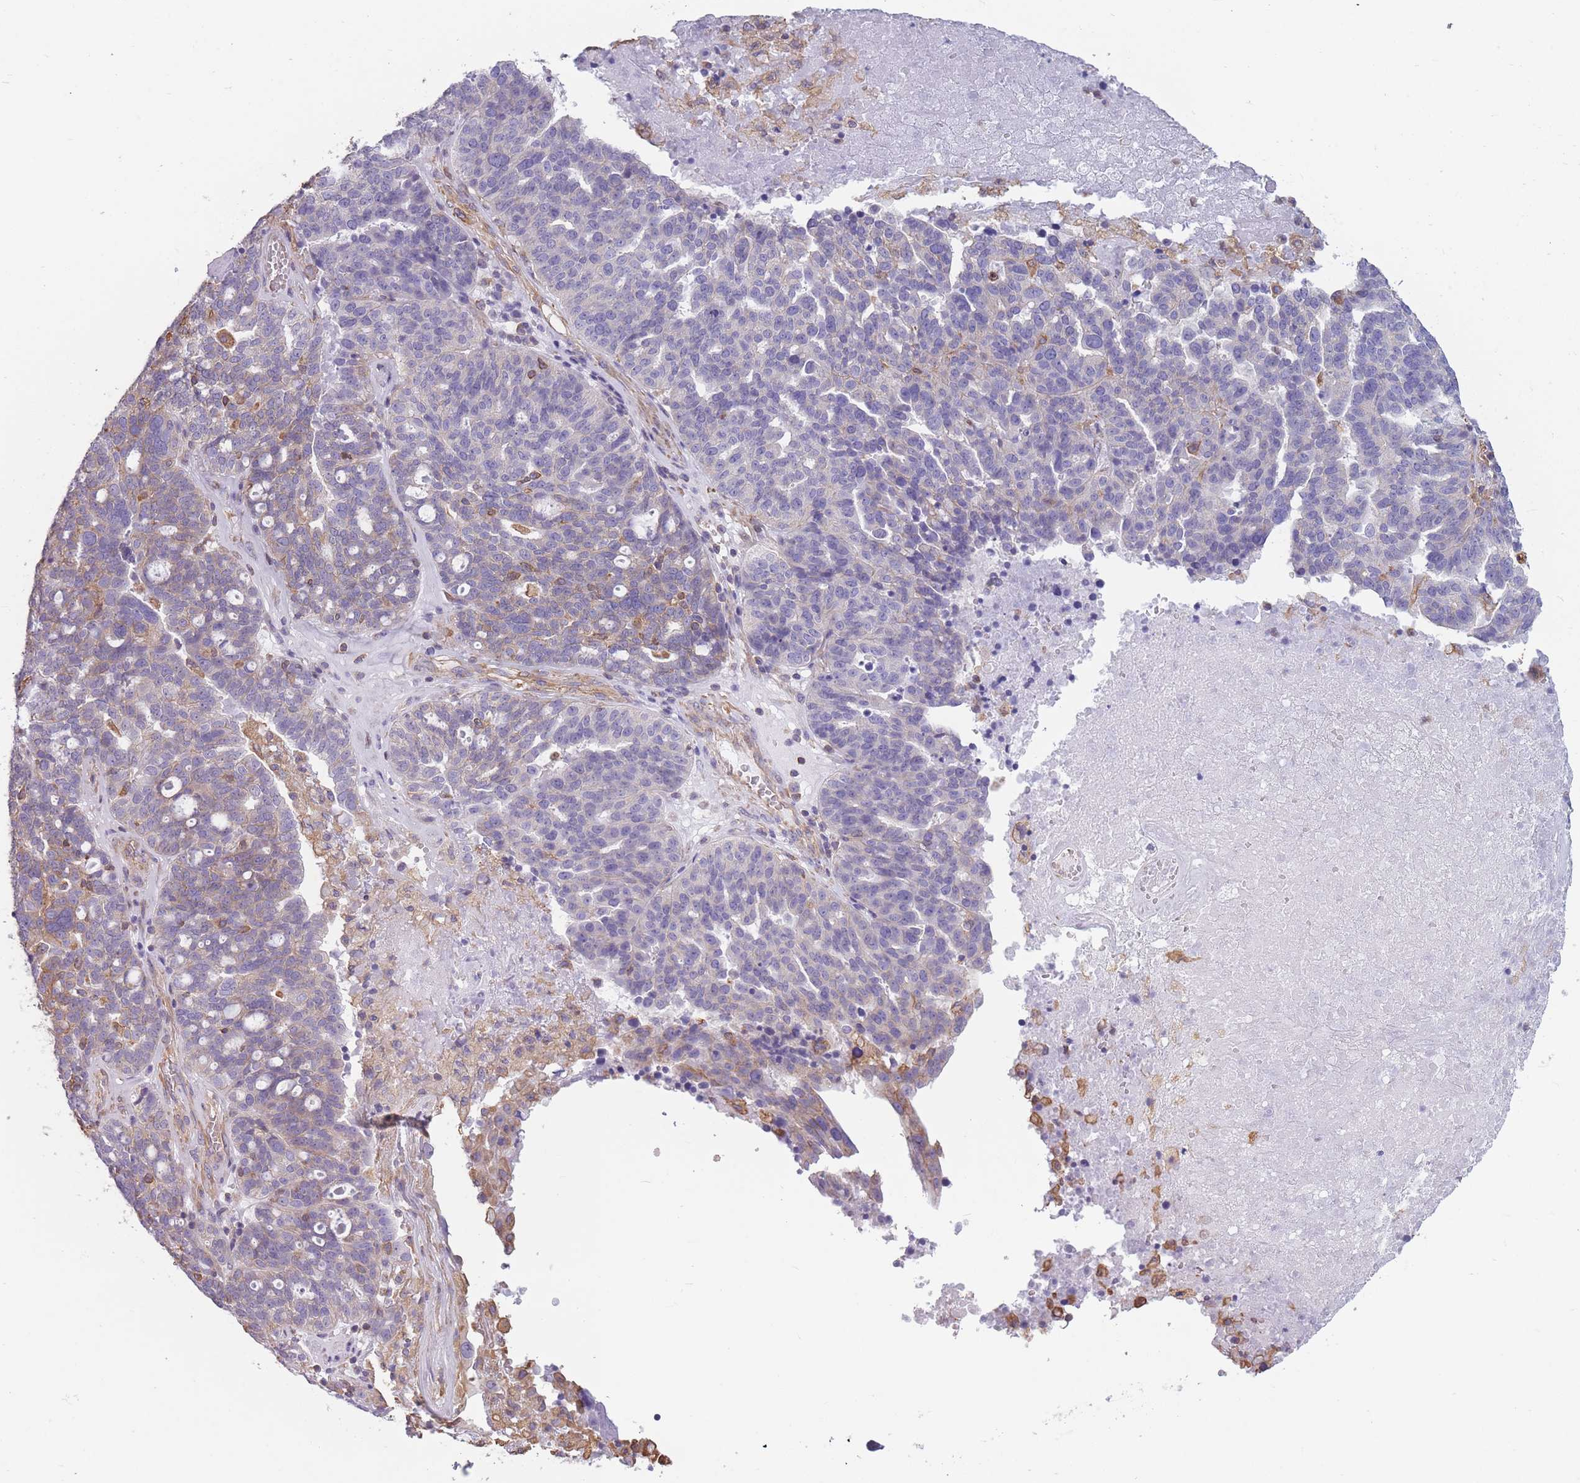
{"staining": {"intensity": "weak", "quantity": "<25%", "location": "cytoplasmic/membranous"}, "tissue": "ovarian cancer", "cell_type": "Tumor cells", "image_type": "cancer", "snomed": [{"axis": "morphology", "description": "Cystadenocarcinoma, serous, NOS"}, {"axis": "topography", "description": "Ovary"}], "caption": "This is an immunohistochemistry (IHC) photomicrograph of serous cystadenocarcinoma (ovarian). There is no staining in tumor cells.", "gene": "ADD1", "patient": {"sex": "female", "age": 59}}